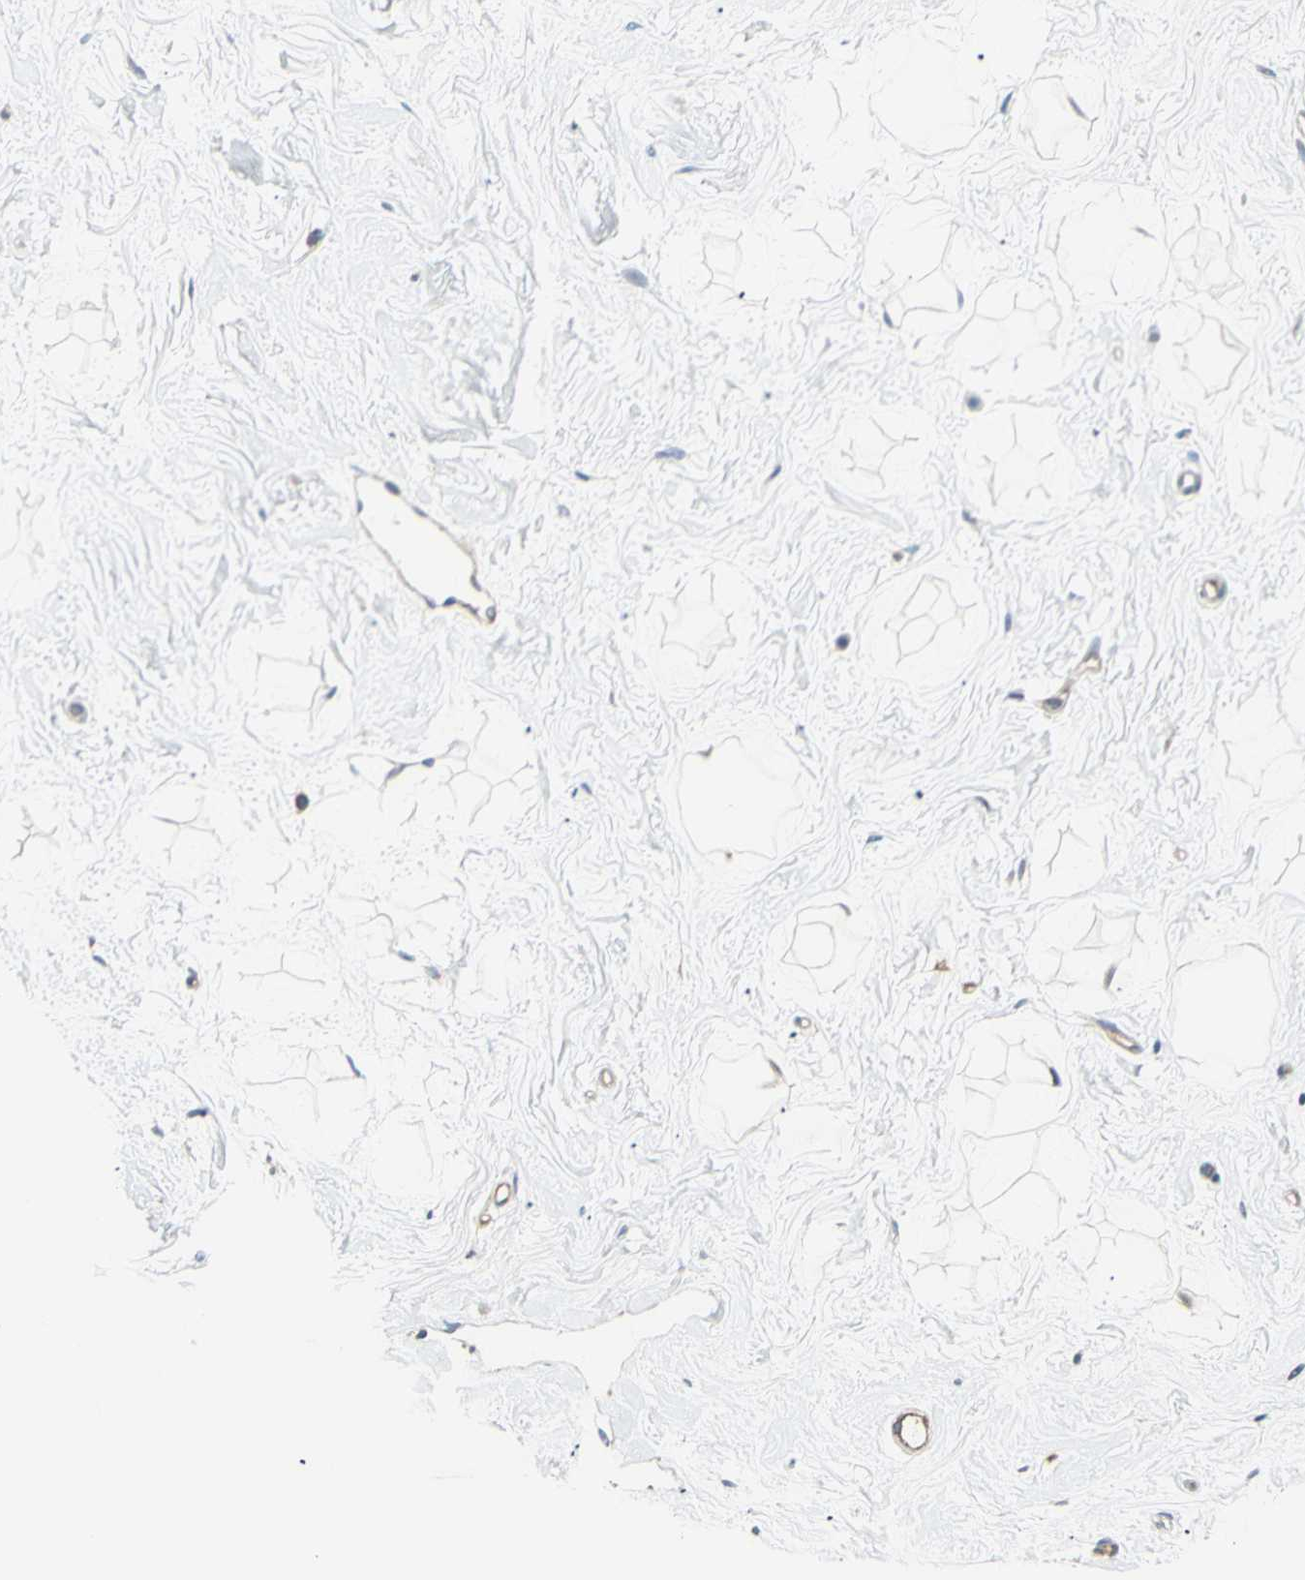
{"staining": {"intensity": "negative", "quantity": "none", "location": "none"}, "tissue": "breast", "cell_type": "Adipocytes", "image_type": "normal", "snomed": [{"axis": "morphology", "description": "Normal tissue, NOS"}, {"axis": "topography", "description": "Breast"}], "caption": "IHC image of normal human breast stained for a protein (brown), which reveals no expression in adipocytes. (Brightfield microscopy of DAB IHC at high magnification).", "gene": "DYNLRB1", "patient": {"sex": "female", "age": 23}}